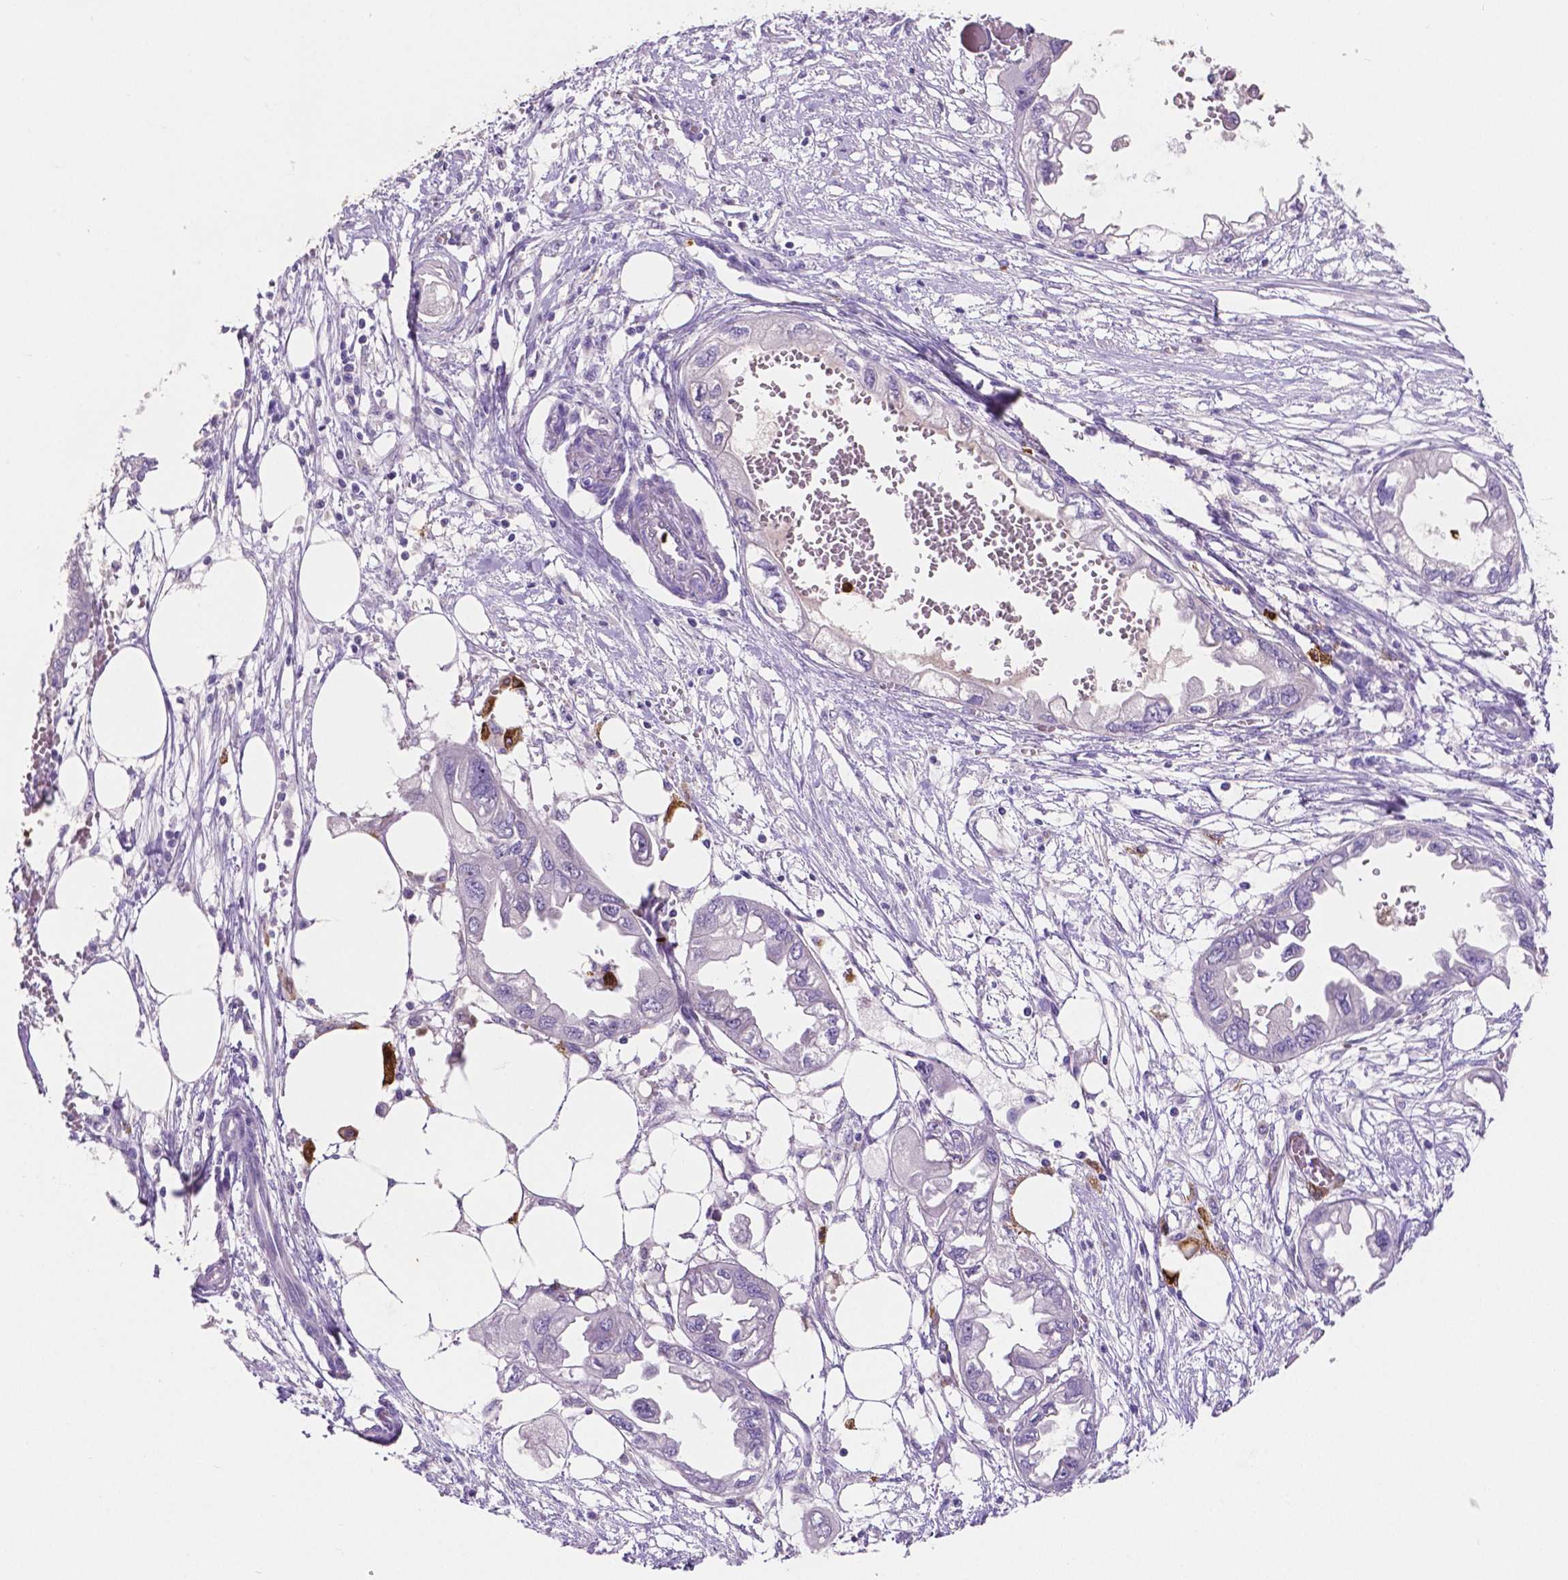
{"staining": {"intensity": "negative", "quantity": "none", "location": "none"}, "tissue": "endometrial cancer", "cell_type": "Tumor cells", "image_type": "cancer", "snomed": [{"axis": "morphology", "description": "Adenocarcinoma, NOS"}, {"axis": "morphology", "description": "Adenocarcinoma, metastatic, NOS"}, {"axis": "topography", "description": "Adipose tissue"}, {"axis": "topography", "description": "Endometrium"}], "caption": "The image reveals no significant staining in tumor cells of endometrial cancer.", "gene": "MMP9", "patient": {"sex": "female", "age": 67}}